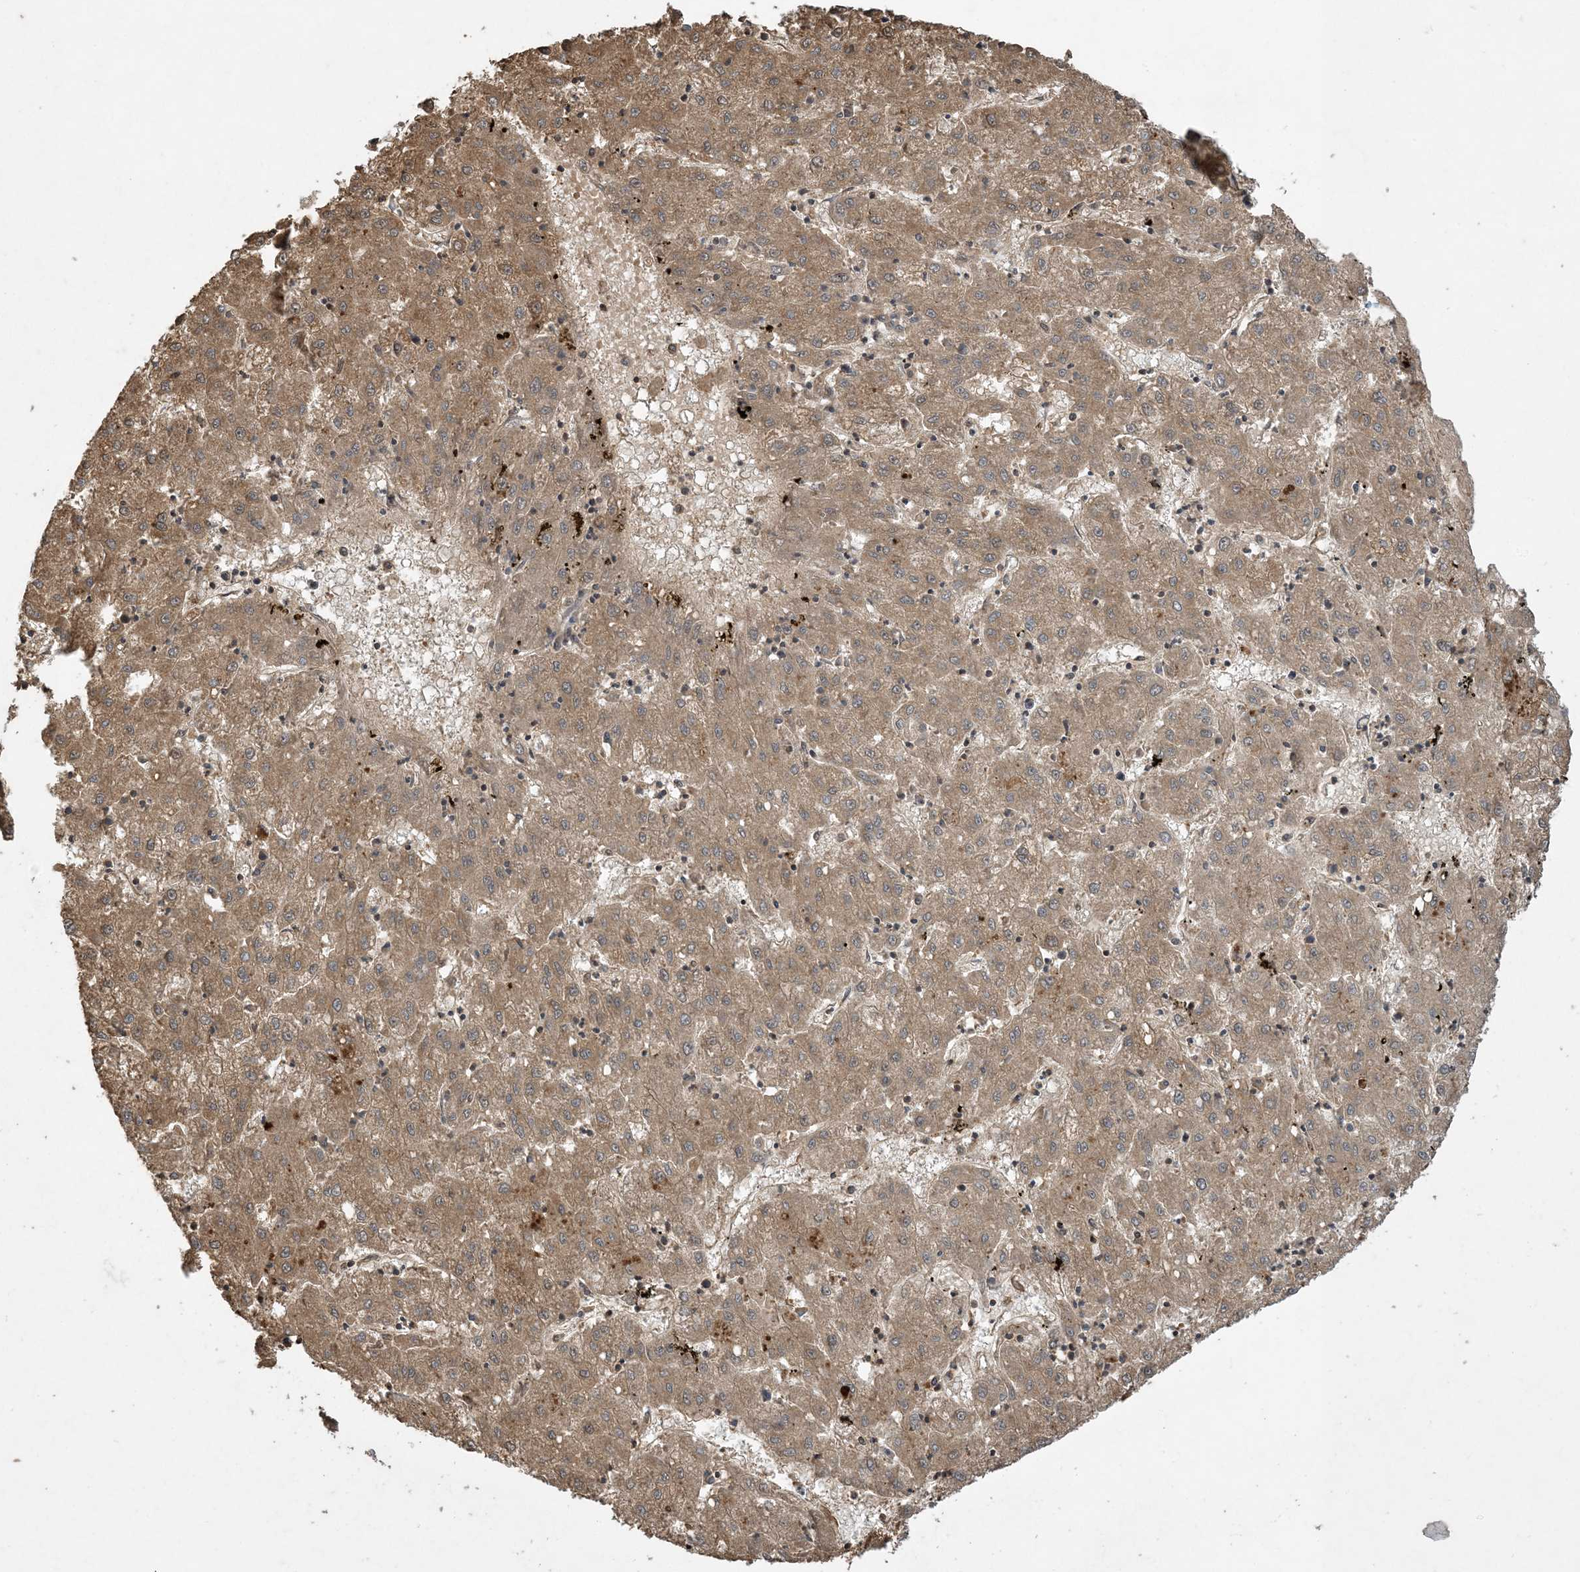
{"staining": {"intensity": "moderate", "quantity": ">75%", "location": "cytoplasmic/membranous"}, "tissue": "liver cancer", "cell_type": "Tumor cells", "image_type": "cancer", "snomed": [{"axis": "morphology", "description": "Carcinoma, Hepatocellular, NOS"}, {"axis": "topography", "description": "Liver"}], "caption": "Hepatocellular carcinoma (liver) tissue reveals moderate cytoplasmic/membranous positivity in approximately >75% of tumor cells", "gene": "EFCAB8", "patient": {"sex": "male", "age": 72}}